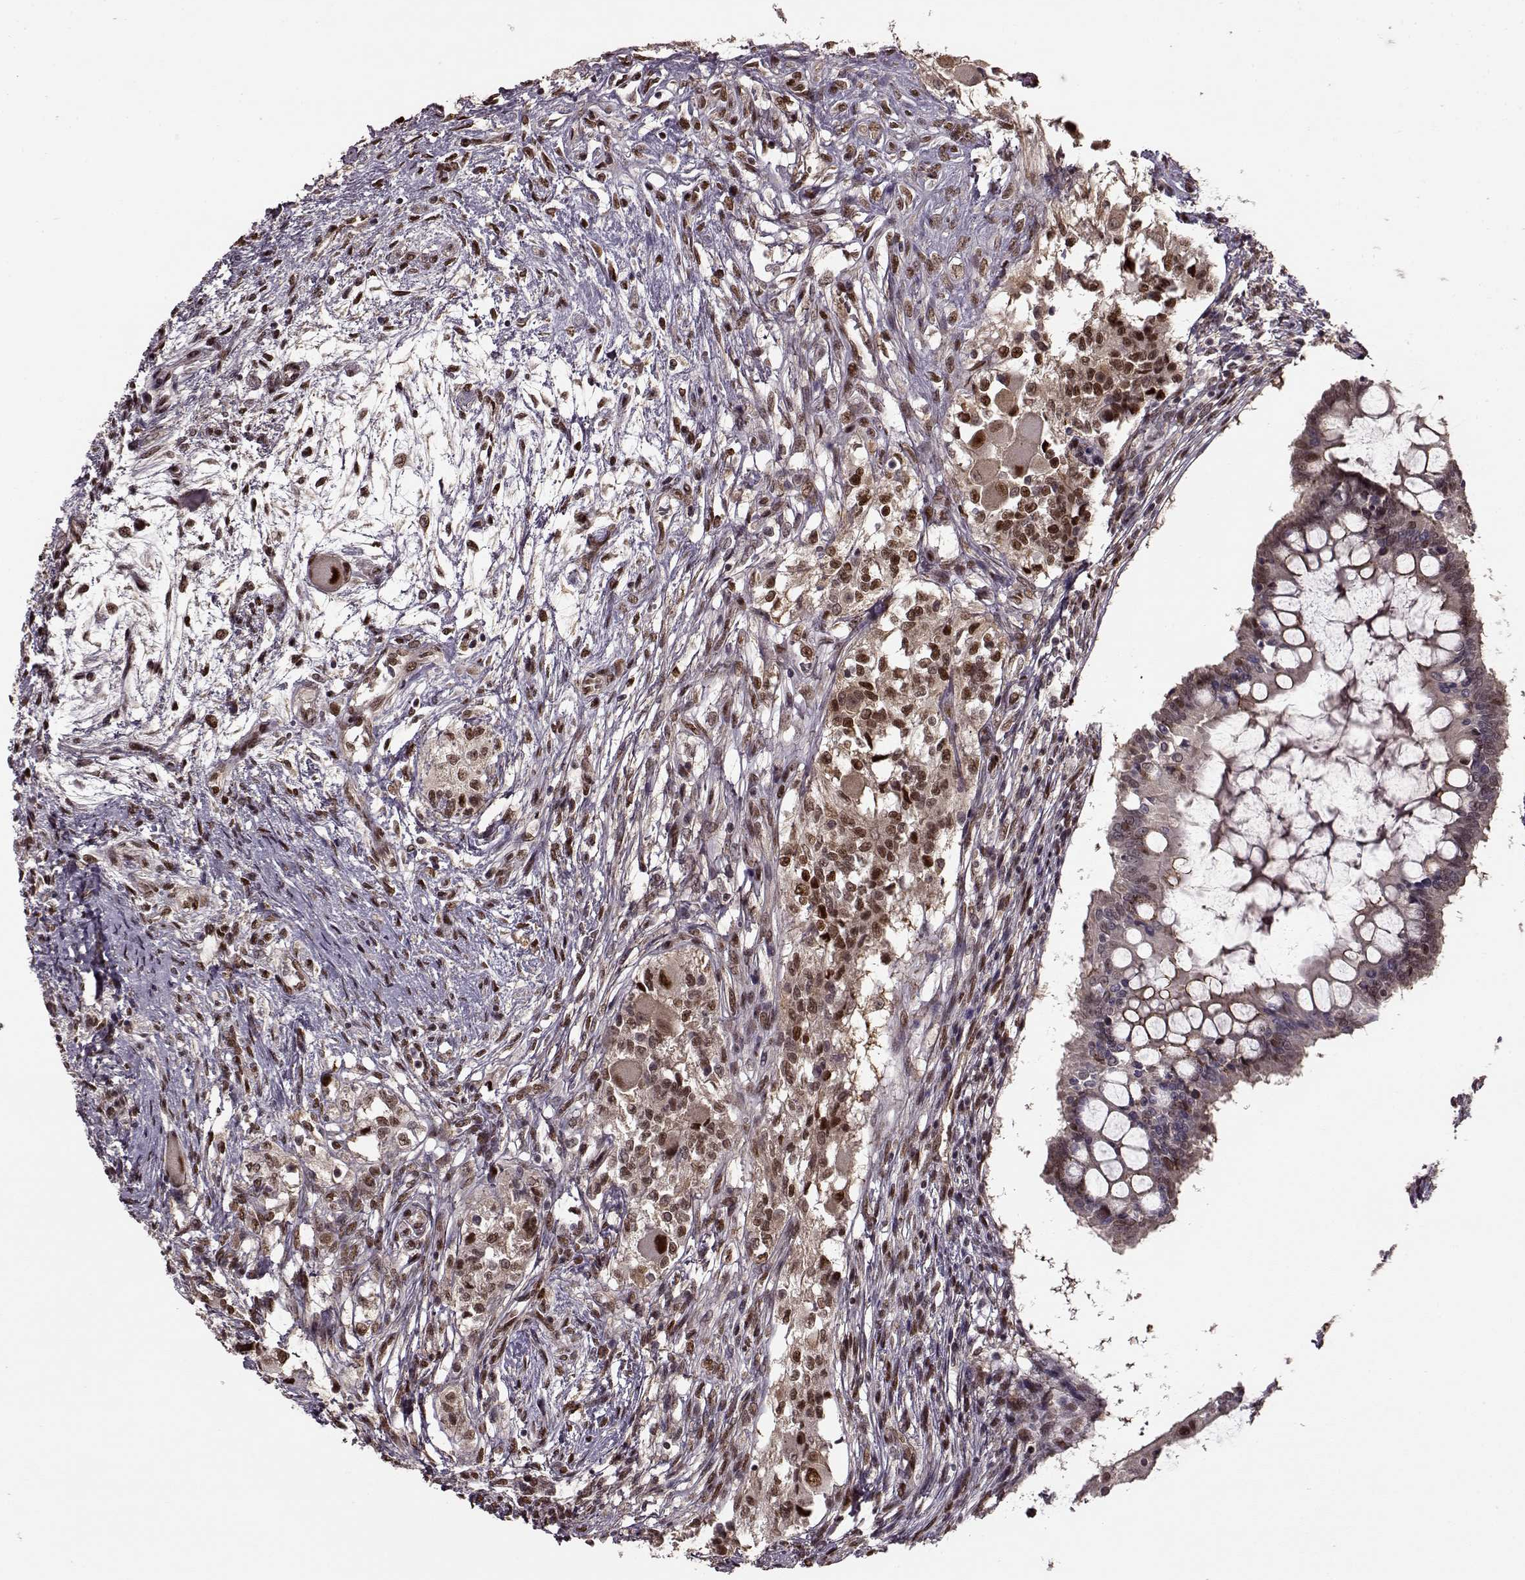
{"staining": {"intensity": "moderate", "quantity": ">75%", "location": "cytoplasmic/membranous,nuclear"}, "tissue": "testis cancer", "cell_type": "Tumor cells", "image_type": "cancer", "snomed": [{"axis": "morphology", "description": "Carcinoma, Embryonal, NOS"}, {"axis": "topography", "description": "Testis"}], "caption": "IHC micrograph of neoplastic tissue: human testis cancer stained using IHC shows medium levels of moderate protein expression localized specifically in the cytoplasmic/membranous and nuclear of tumor cells, appearing as a cytoplasmic/membranous and nuclear brown color.", "gene": "FTO", "patient": {"sex": "male", "age": 37}}